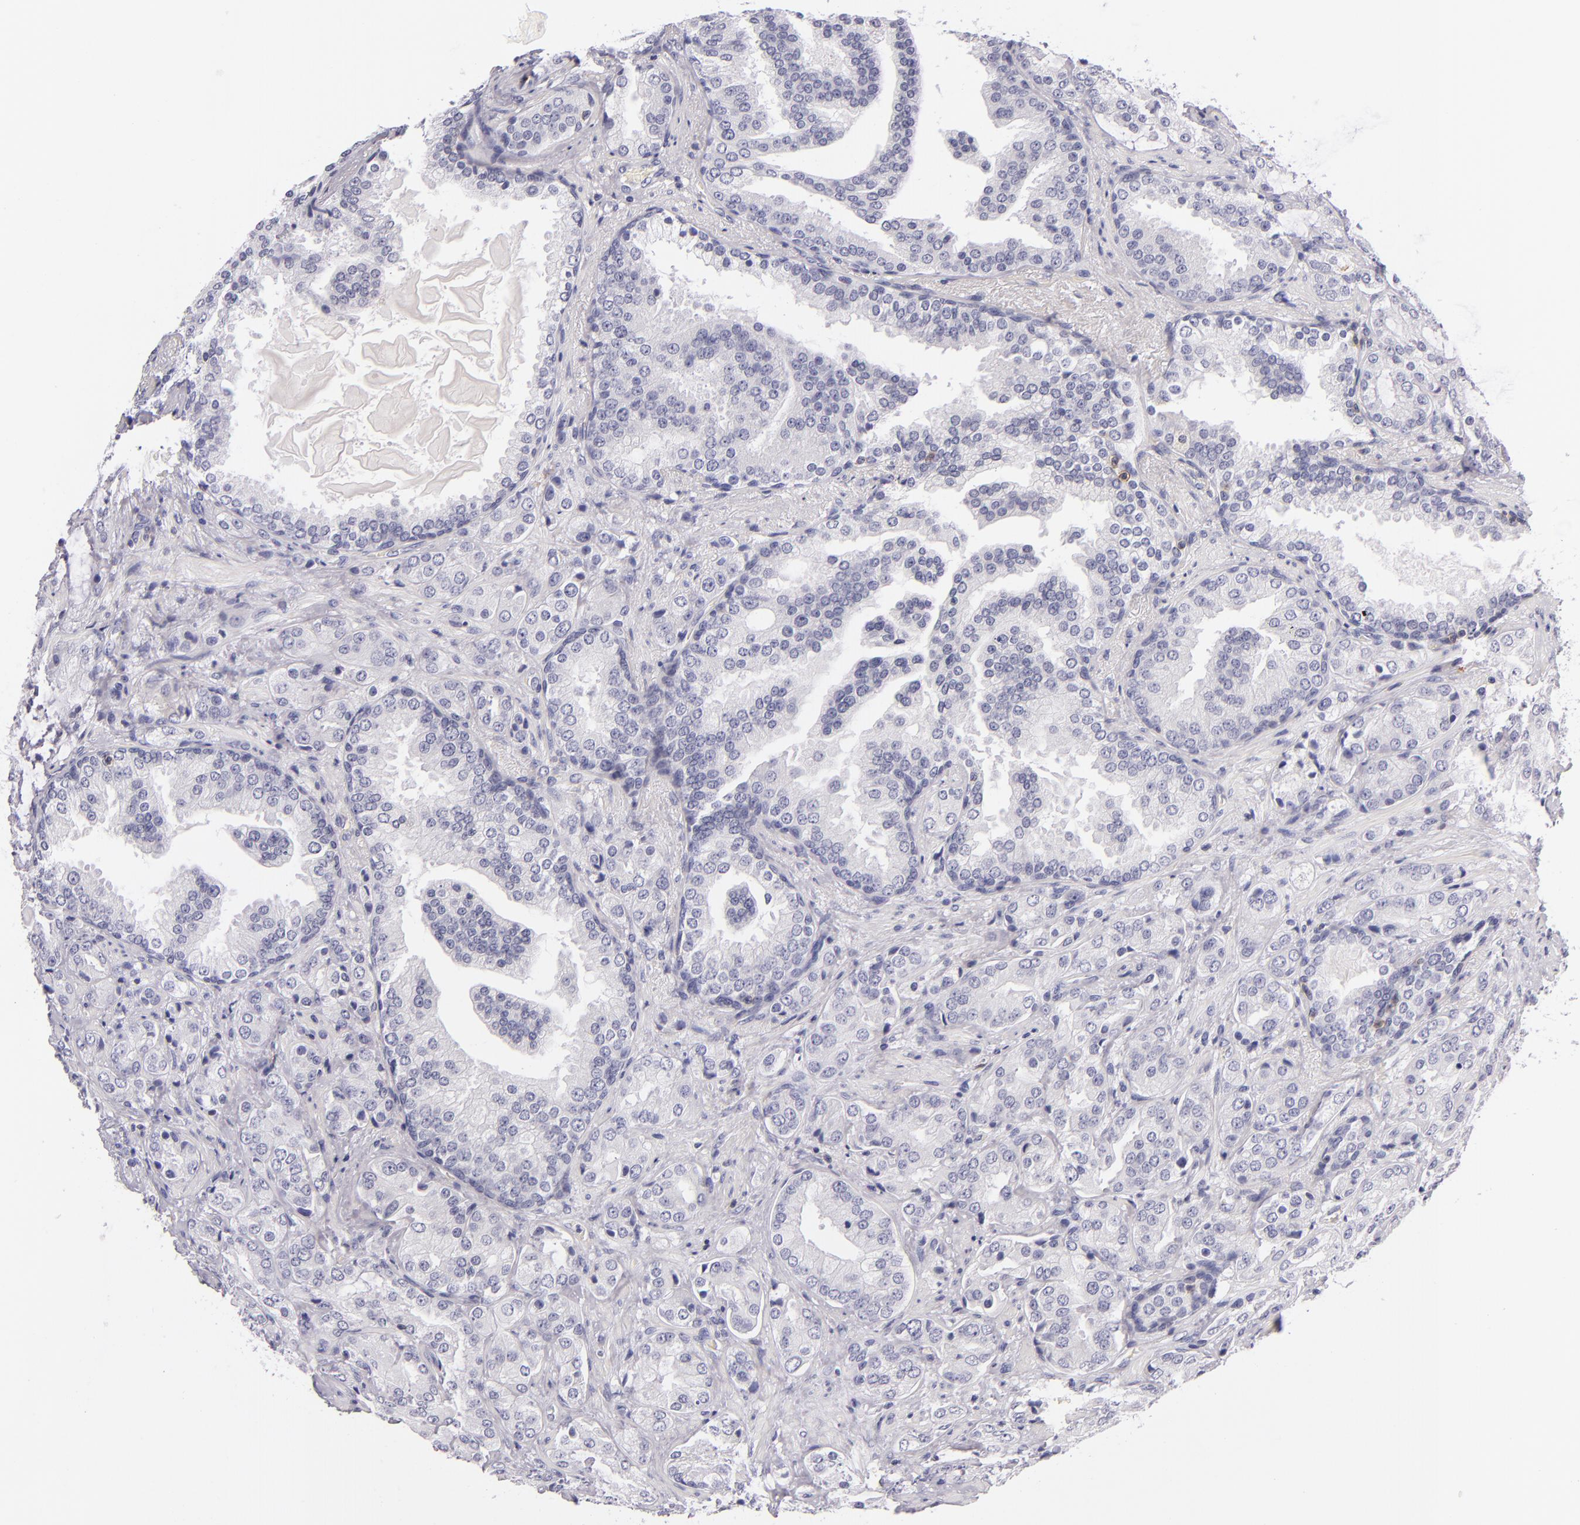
{"staining": {"intensity": "negative", "quantity": "none", "location": "none"}, "tissue": "prostate cancer", "cell_type": "Tumor cells", "image_type": "cancer", "snomed": [{"axis": "morphology", "description": "Adenocarcinoma, Medium grade"}, {"axis": "topography", "description": "Prostate"}], "caption": "The immunohistochemistry (IHC) histopathology image has no significant expression in tumor cells of prostate cancer (medium-grade adenocarcinoma) tissue.", "gene": "CD48", "patient": {"sex": "male", "age": 70}}